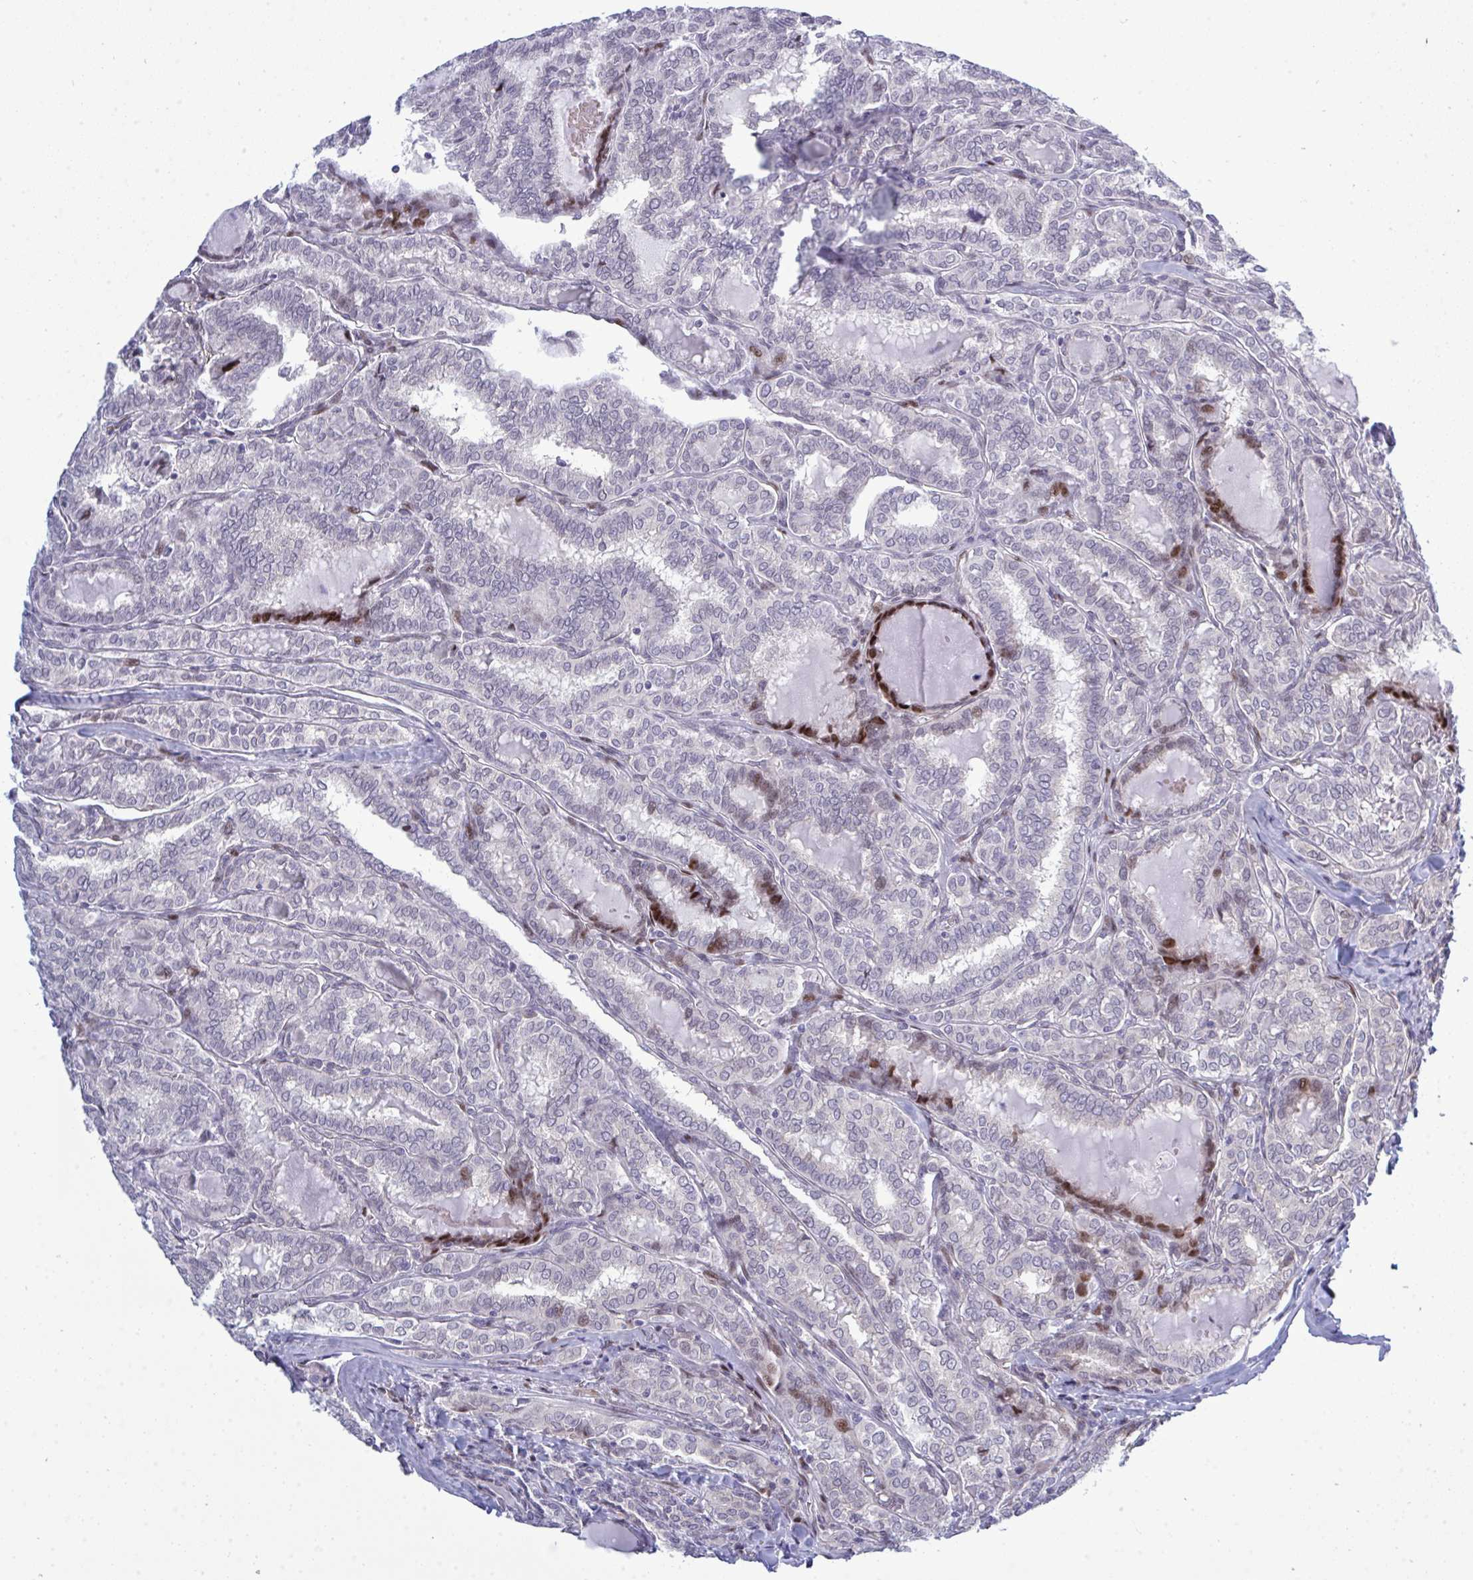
{"staining": {"intensity": "moderate", "quantity": "<25%", "location": "nuclear"}, "tissue": "thyroid cancer", "cell_type": "Tumor cells", "image_type": "cancer", "snomed": [{"axis": "morphology", "description": "Papillary adenocarcinoma, NOS"}, {"axis": "topography", "description": "Thyroid gland"}], "caption": "This is an image of immunohistochemistry staining of thyroid cancer, which shows moderate positivity in the nuclear of tumor cells.", "gene": "TAB1", "patient": {"sex": "female", "age": 30}}